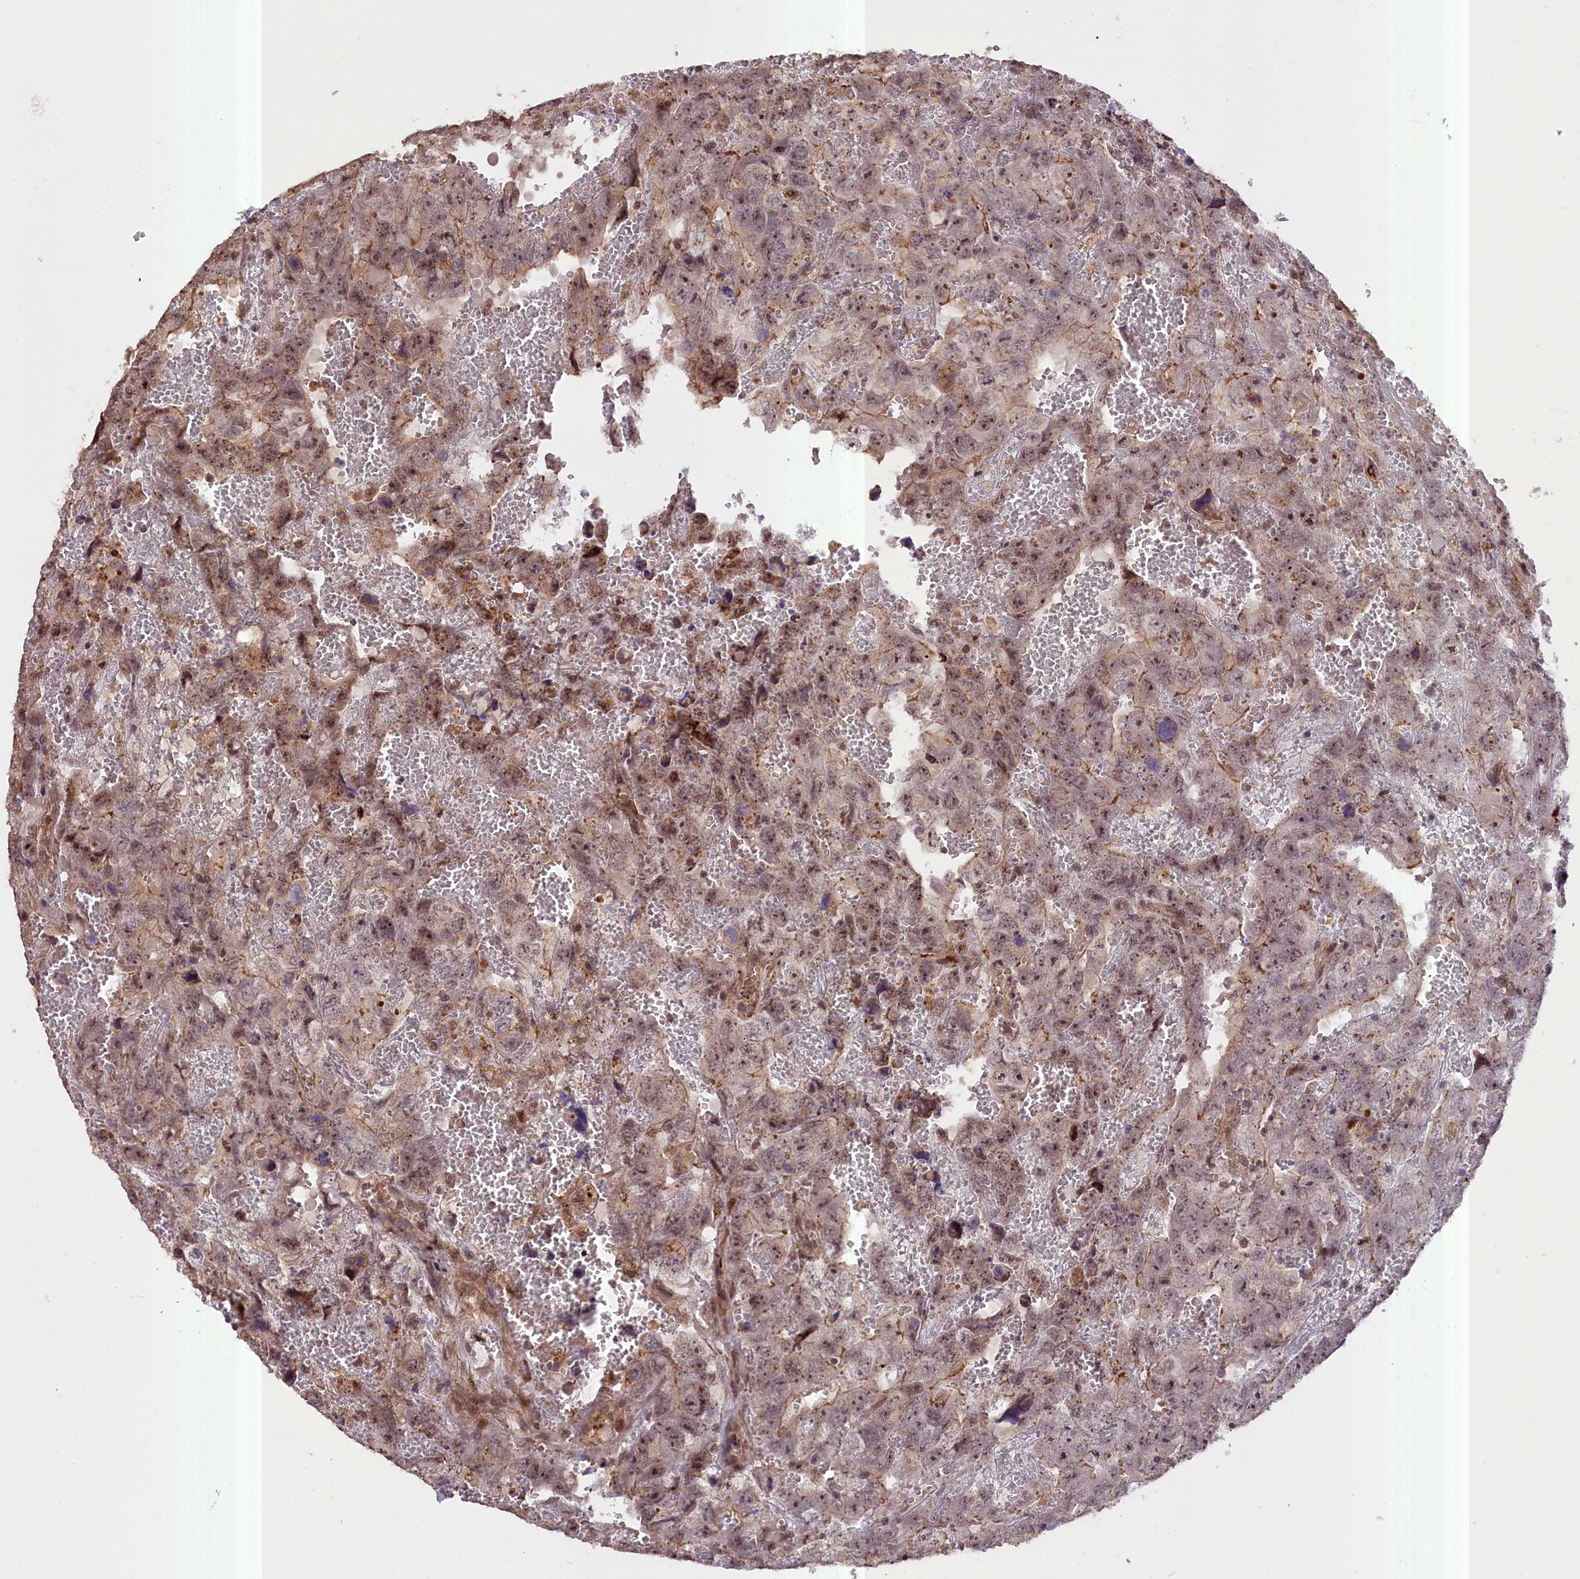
{"staining": {"intensity": "moderate", "quantity": "25%-75%", "location": "nuclear"}, "tissue": "testis cancer", "cell_type": "Tumor cells", "image_type": "cancer", "snomed": [{"axis": "morphology", "description": "Carcinoma, Embryonal, NOS"}, {"axis": "topography", "description": "Testis"}], "caption": "High-magnification brightfield microscopy of testis cancer (embryonal carcinoma) stained with DAB (brown) and counterstained with hematoxylin (blue). tumor cells exhibit moderate nuclear expression is present in approximately25%-75% of cells. Nuclei are stained in blue.", "gene": "FUZ", "patient": {"sex": "male", "age": 45}}